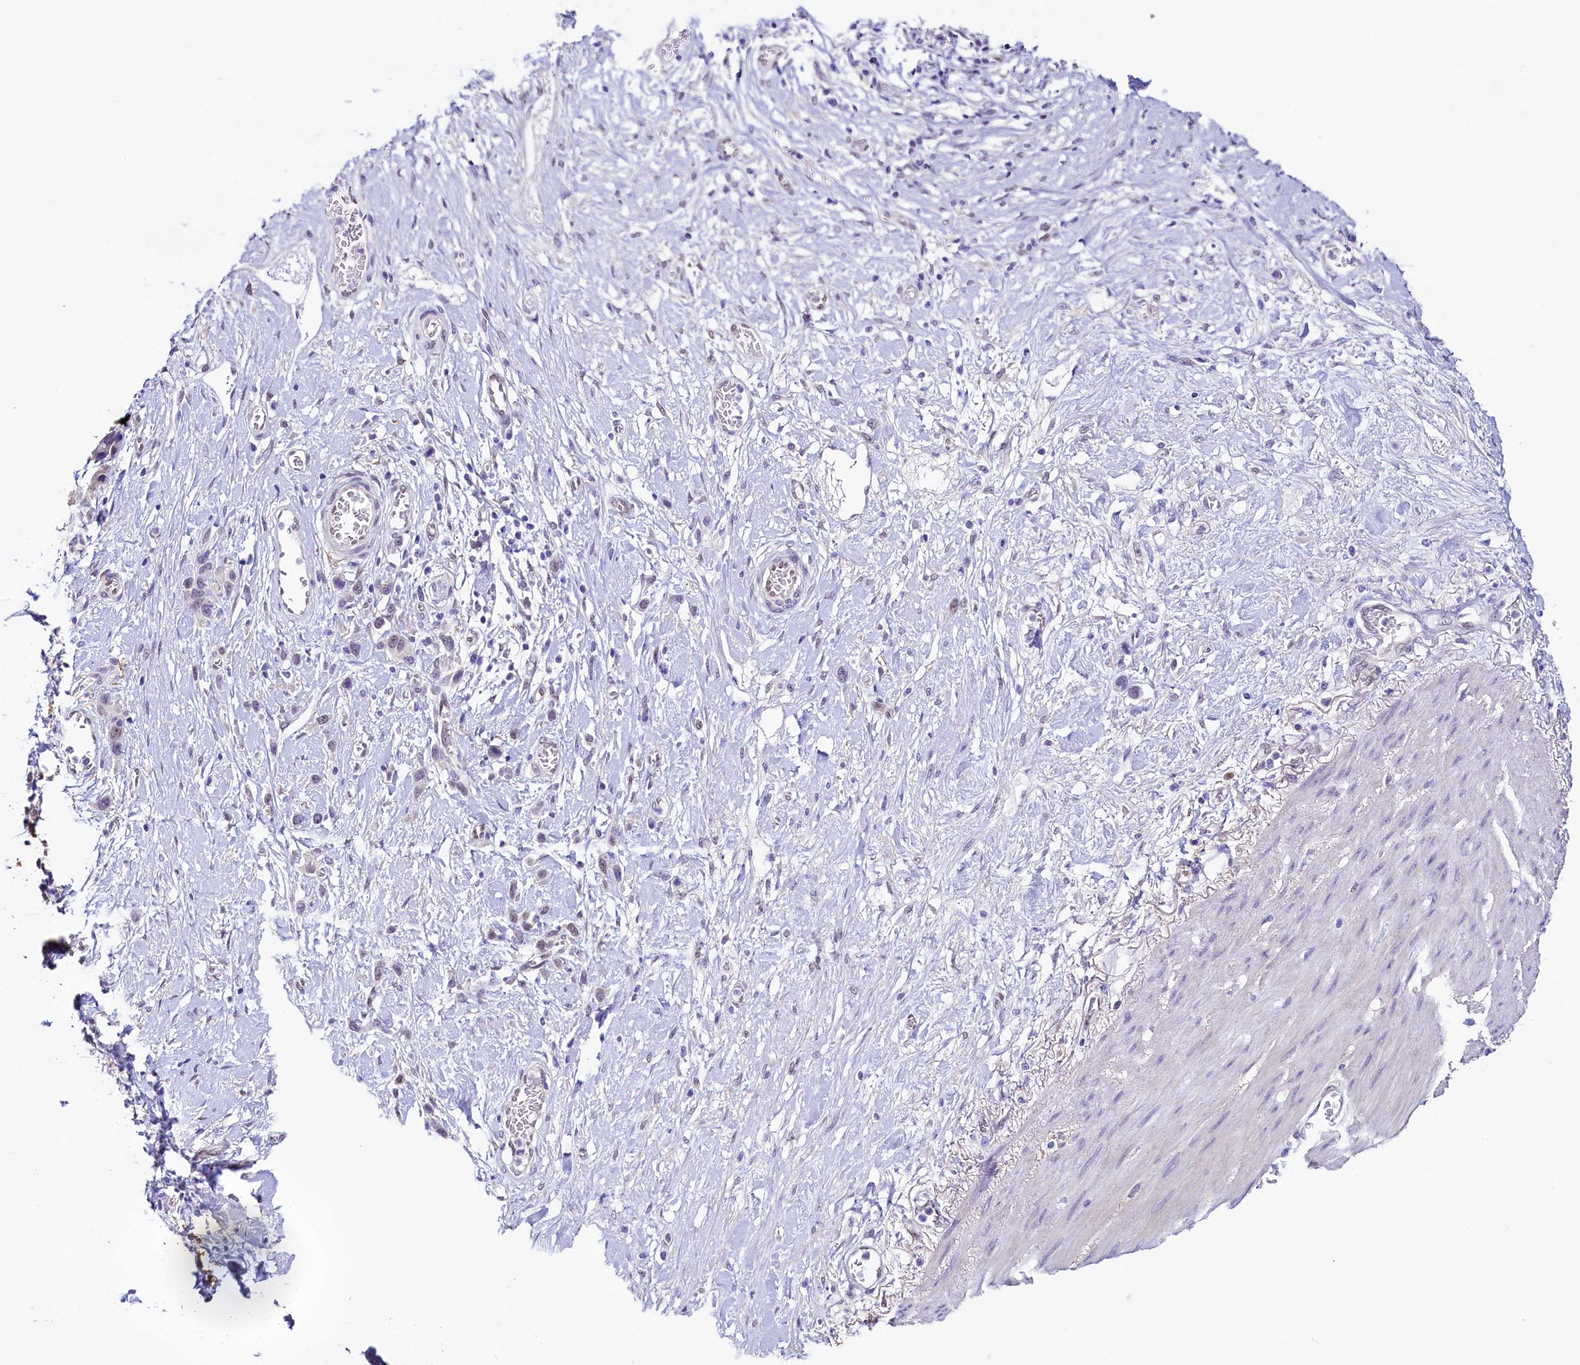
{"staining": {"intensity": "weak", "quantity": "25%-75%", "location": "nuclear"}, "tissue": "stomach cancer", "cell_type": "Tumor cells", "image_type": "cancer", "snomed": [{"axis": "morphology", "description": "Adenocarcinoma, NOS"}, {"axis": "morphology", "description": "Adenocarcinoma, High grade"}, {"axis": "topography", "description": "Stomach, upper"}, {"axis": "topography", "description": "Stomach, lower"}], "caption": "The image displays a brown stain indicating the presence of a protein in the nuclear of tumor cells in stomach cancer. The staining is performed using DAB (3,3'-diaminobenzidine) brown chromogen to label protein expression. The nuclei are counter-stained blue using hematoxylin.", "gene": "FLYWCH2", "patient": {"sex": "female", "age": 65}}